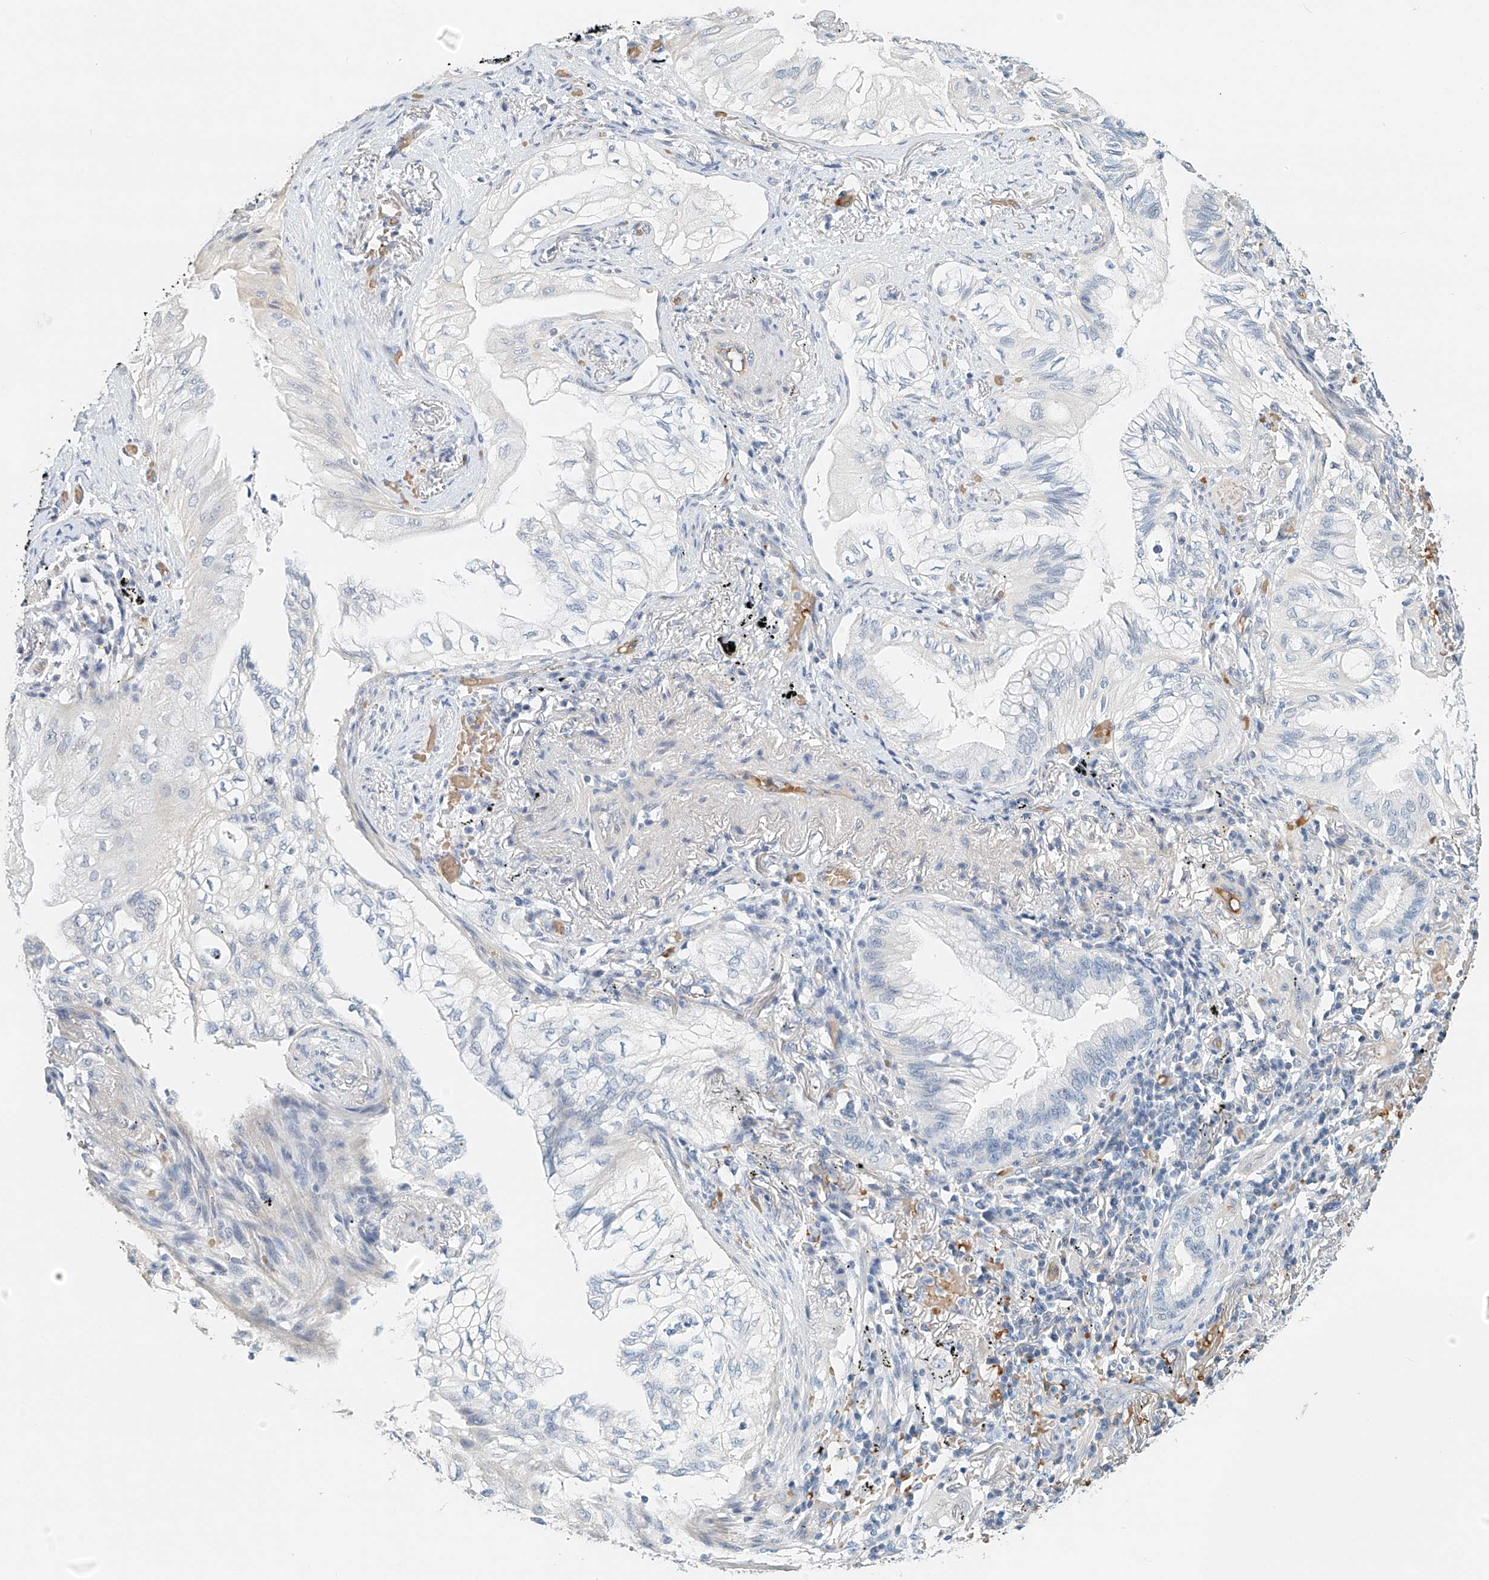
{"staining": {"intensity": "negative", "quantity": "none", "location": "none"}, "tissue": "lung cancer", "cell_type": "Tumor cells", "image_type": "cancer", "snomed": [{"axis": "morphology", "description": "Adenocarcinoma, NOS"}, {"axis": "topography", "description": "Lung"}], "caption": "High magnification brightfield microscopy of adenocarcinoma (lung) stained with DAB (brown) and counterstained with hematoxylin (blue): tumor cells show no significant expression.", "gene": "RCAN3", "patient": {"sex": "female", "age": 70}}